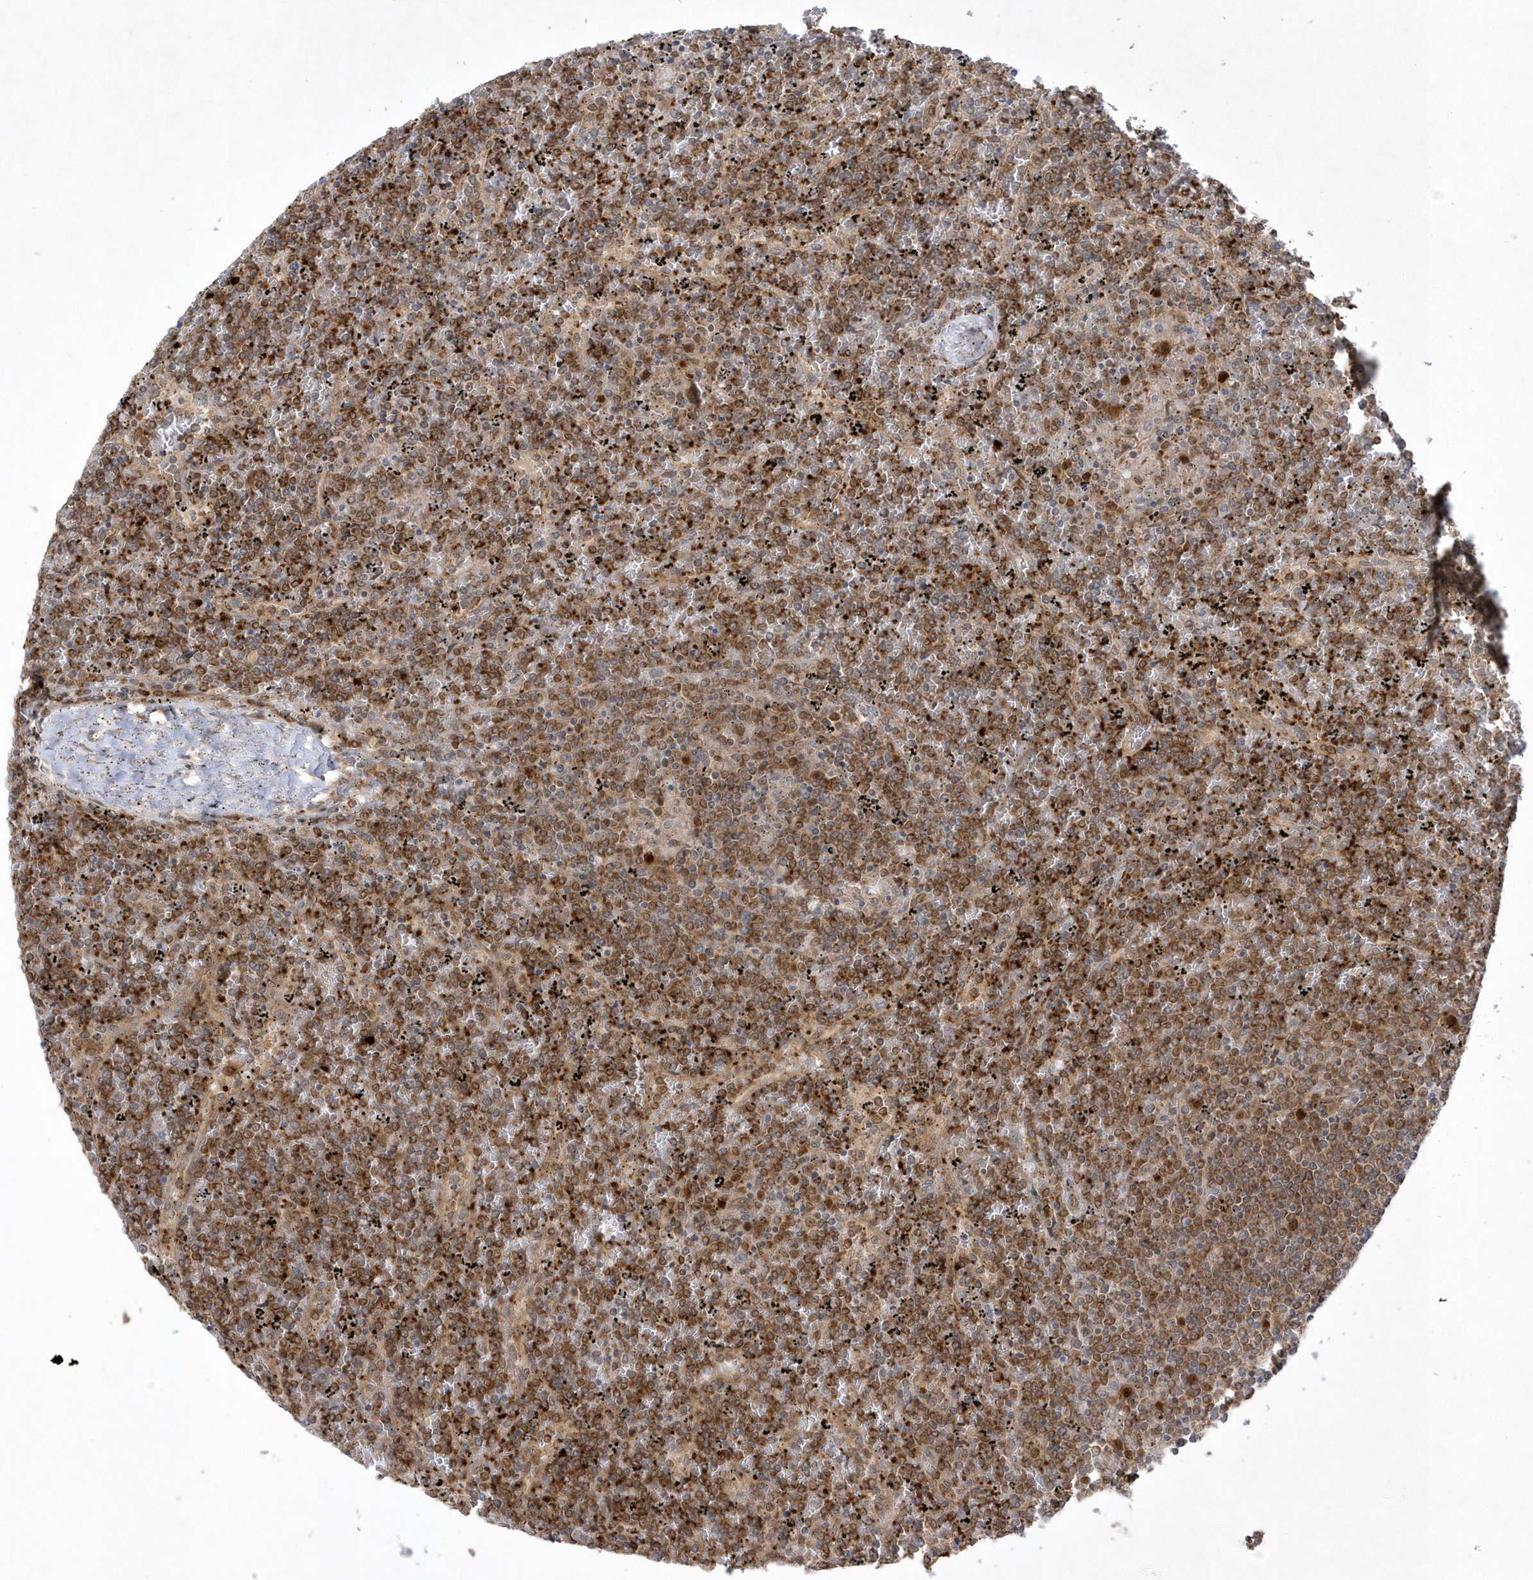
{"staining": {"intensity": "moderate", "quantity": "25%-75%", "location": "cytoplasmic/membranous,nuclear"}, "tissue": "lymphoma", "cell_type": "Tumor cells", "image_type": "cancer", "snomed": [{"axis": "morphology", "description": "Malignant lymphoma, non-Hodgkin's type, Low grade"}, {"axis": "topography", "description": "Spleen"}], "caption": "The photomicrograph shows a brown stain indicating the presence of a protein in the cytoplasmic/membranous and nuclear of tumor cells in lymphoma. The protein is stained brown, and the nuclei are stained in blue (DAB IHC with brightfield microscopy, high magnification).", "gene": "NAF1", "patient": {"sex": "female", "age": 19}}